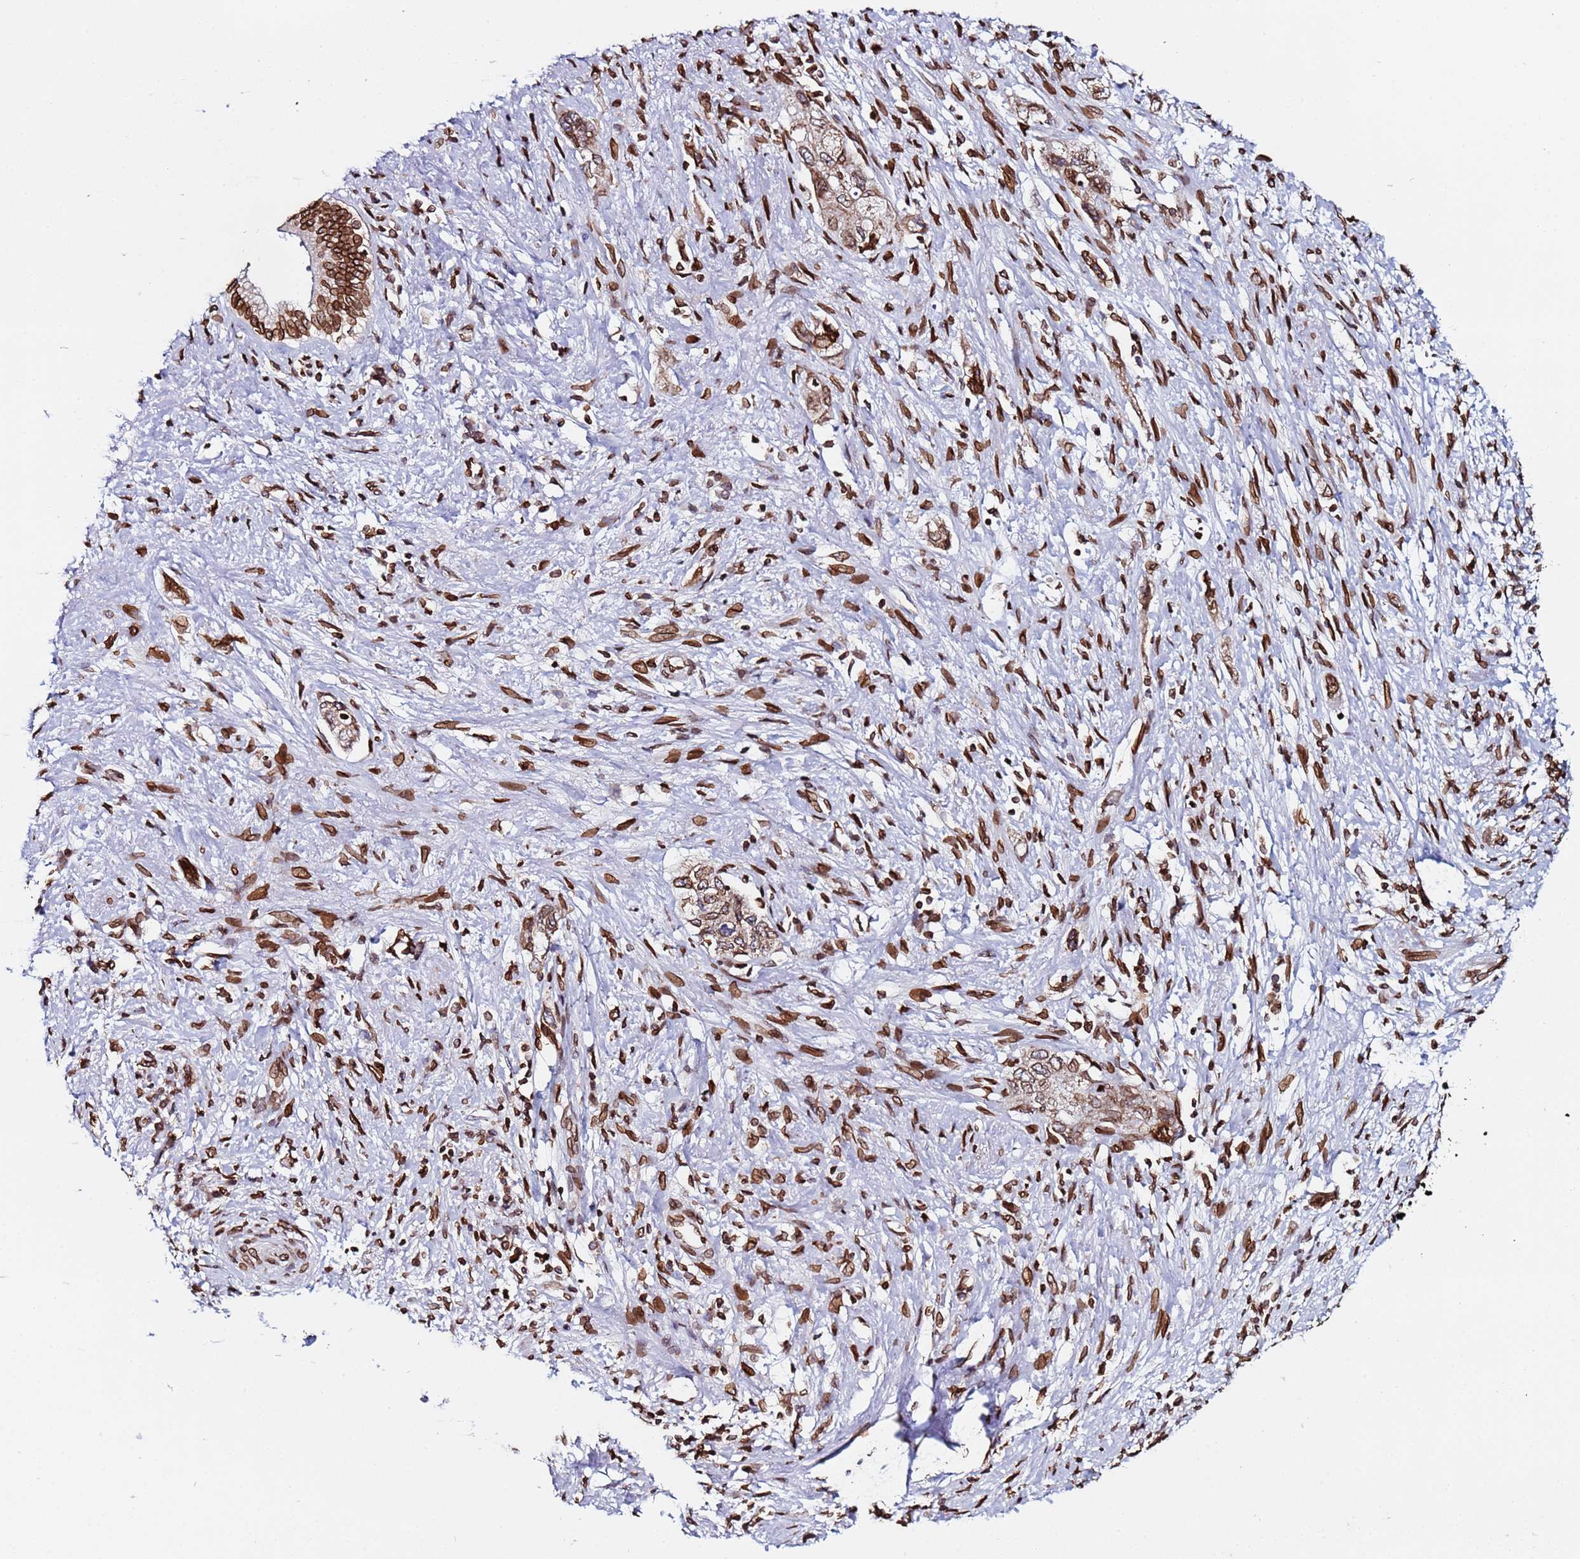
{"staining": {"intensity": "moderate", "quantity": ">75%", "location": "cytoplasmic/membranous,nuclear"}, "tissue": "pancreatic cancer", "cell_type": "Tumor cells", "image_type": "cancer", "snomed": [{"axis": "morphology", "description": "Adenocarcinoma, NOS"}, {"axis": "topography", "description": "Pancreas"}], "caption": "Protein analysis of pancreatic adenocarcinoma tissue demonstrates moderate cytoplasmic/membranous and nuclear staining in approximately >75% of tumor cells. The staining is performed using DAB (3,3'-diaminobenzidine) brown chromogen to label protein expression. The nuclei are counter-stained blue using hematoxylin.", "gene": "TOR1AIP1", "patient": {"sex": "female", "age": 73}}